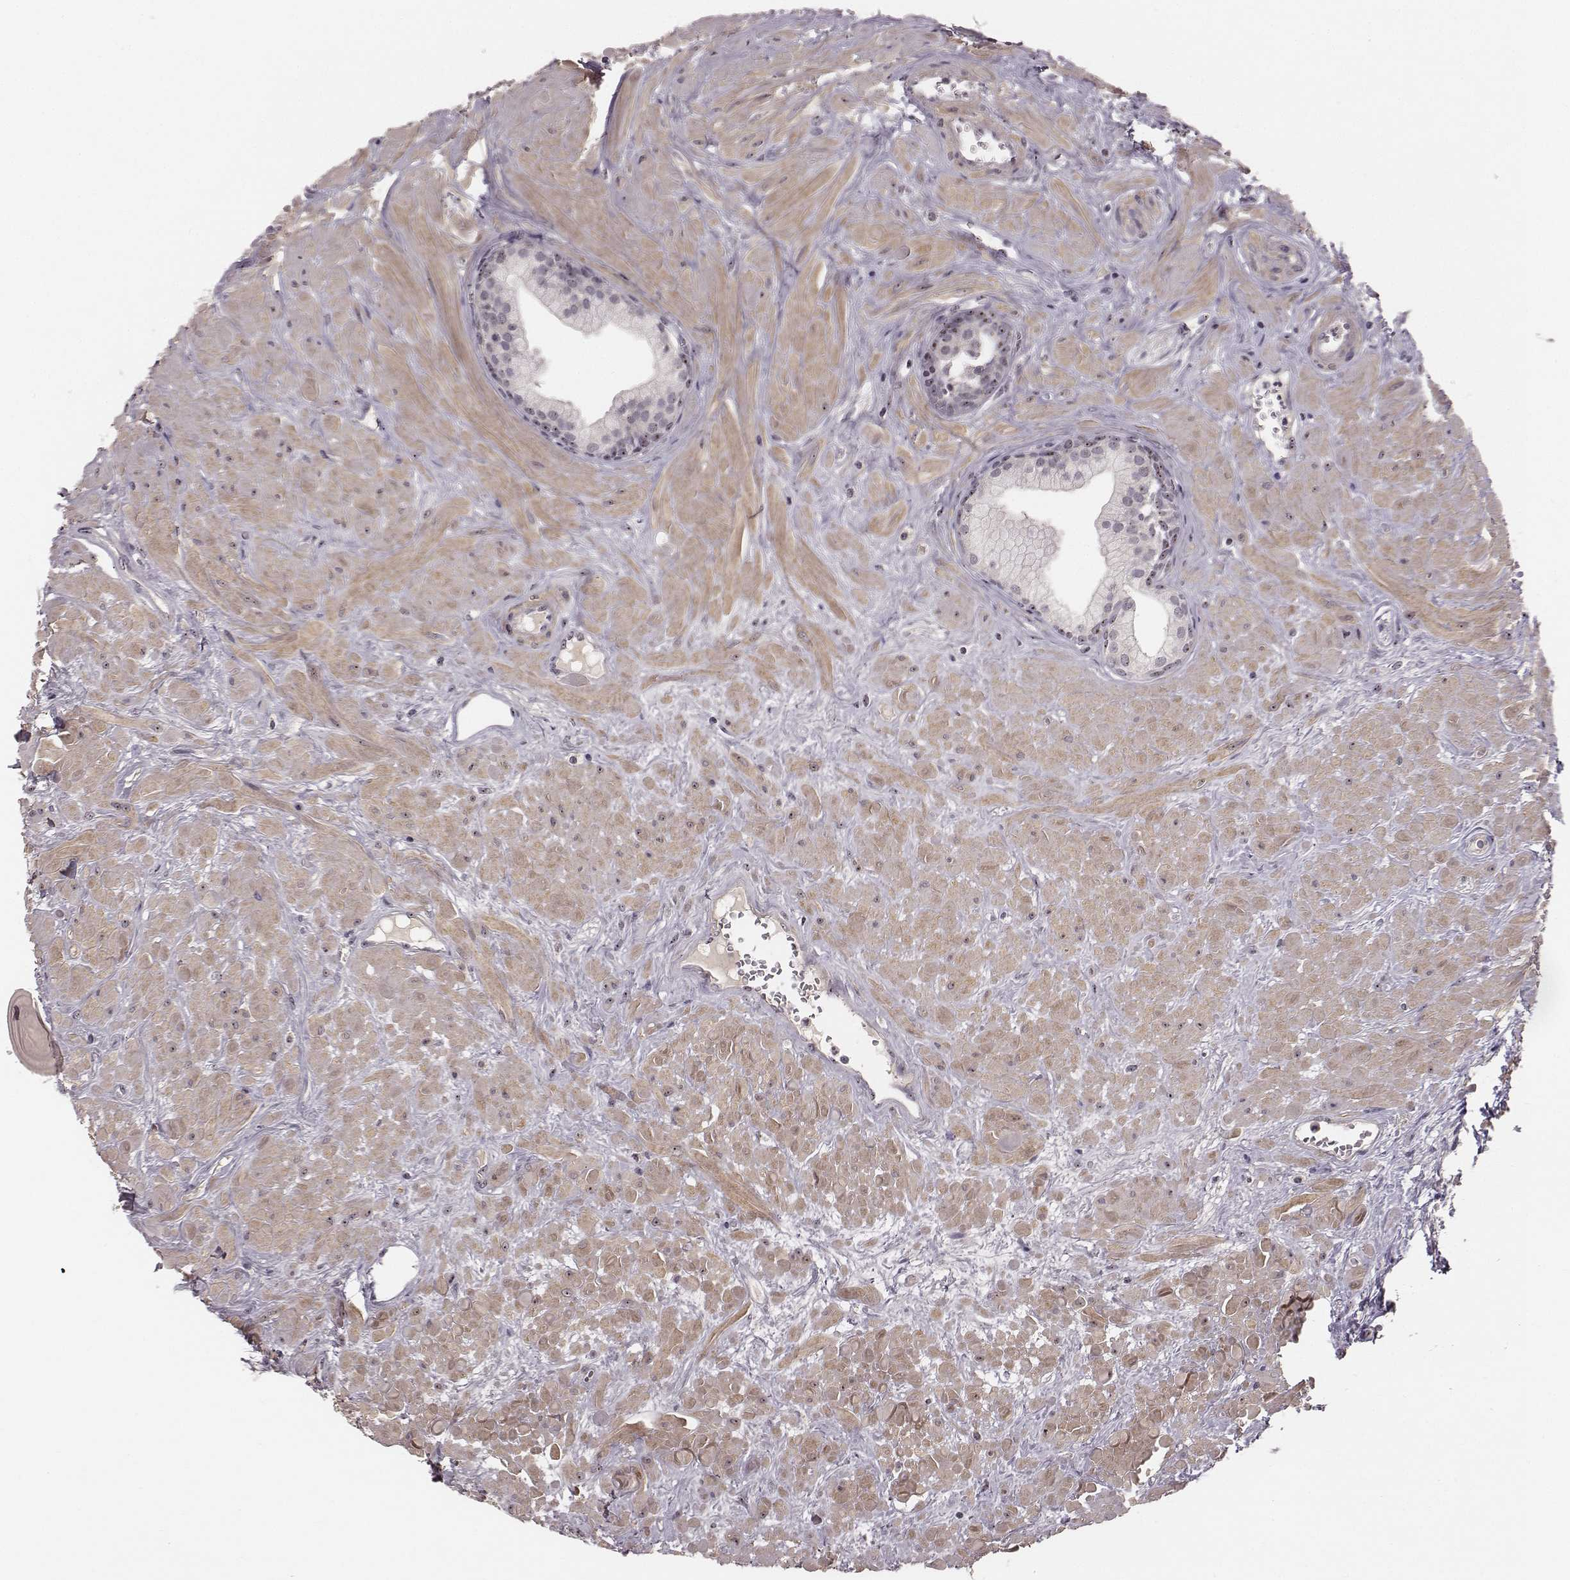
{"staining": {"intensity": "weak", "quantity": ">75%", "location": "nuclear"}, "tissue": "prostate", "cell_type": "Glandular cells", "image_type": "normal", "snomed": [{"axis": "morphology", "description": "Normal tissue, NOS"}, {"axis": "topography", "description": "Prostate"}], "caption": "Prostate stained with a brown dye demonstrates weak nuclear positive expression in about >75% of glandular cells.", "gene": "NOP56", "patient": {"sex": "male", "age": 48}}